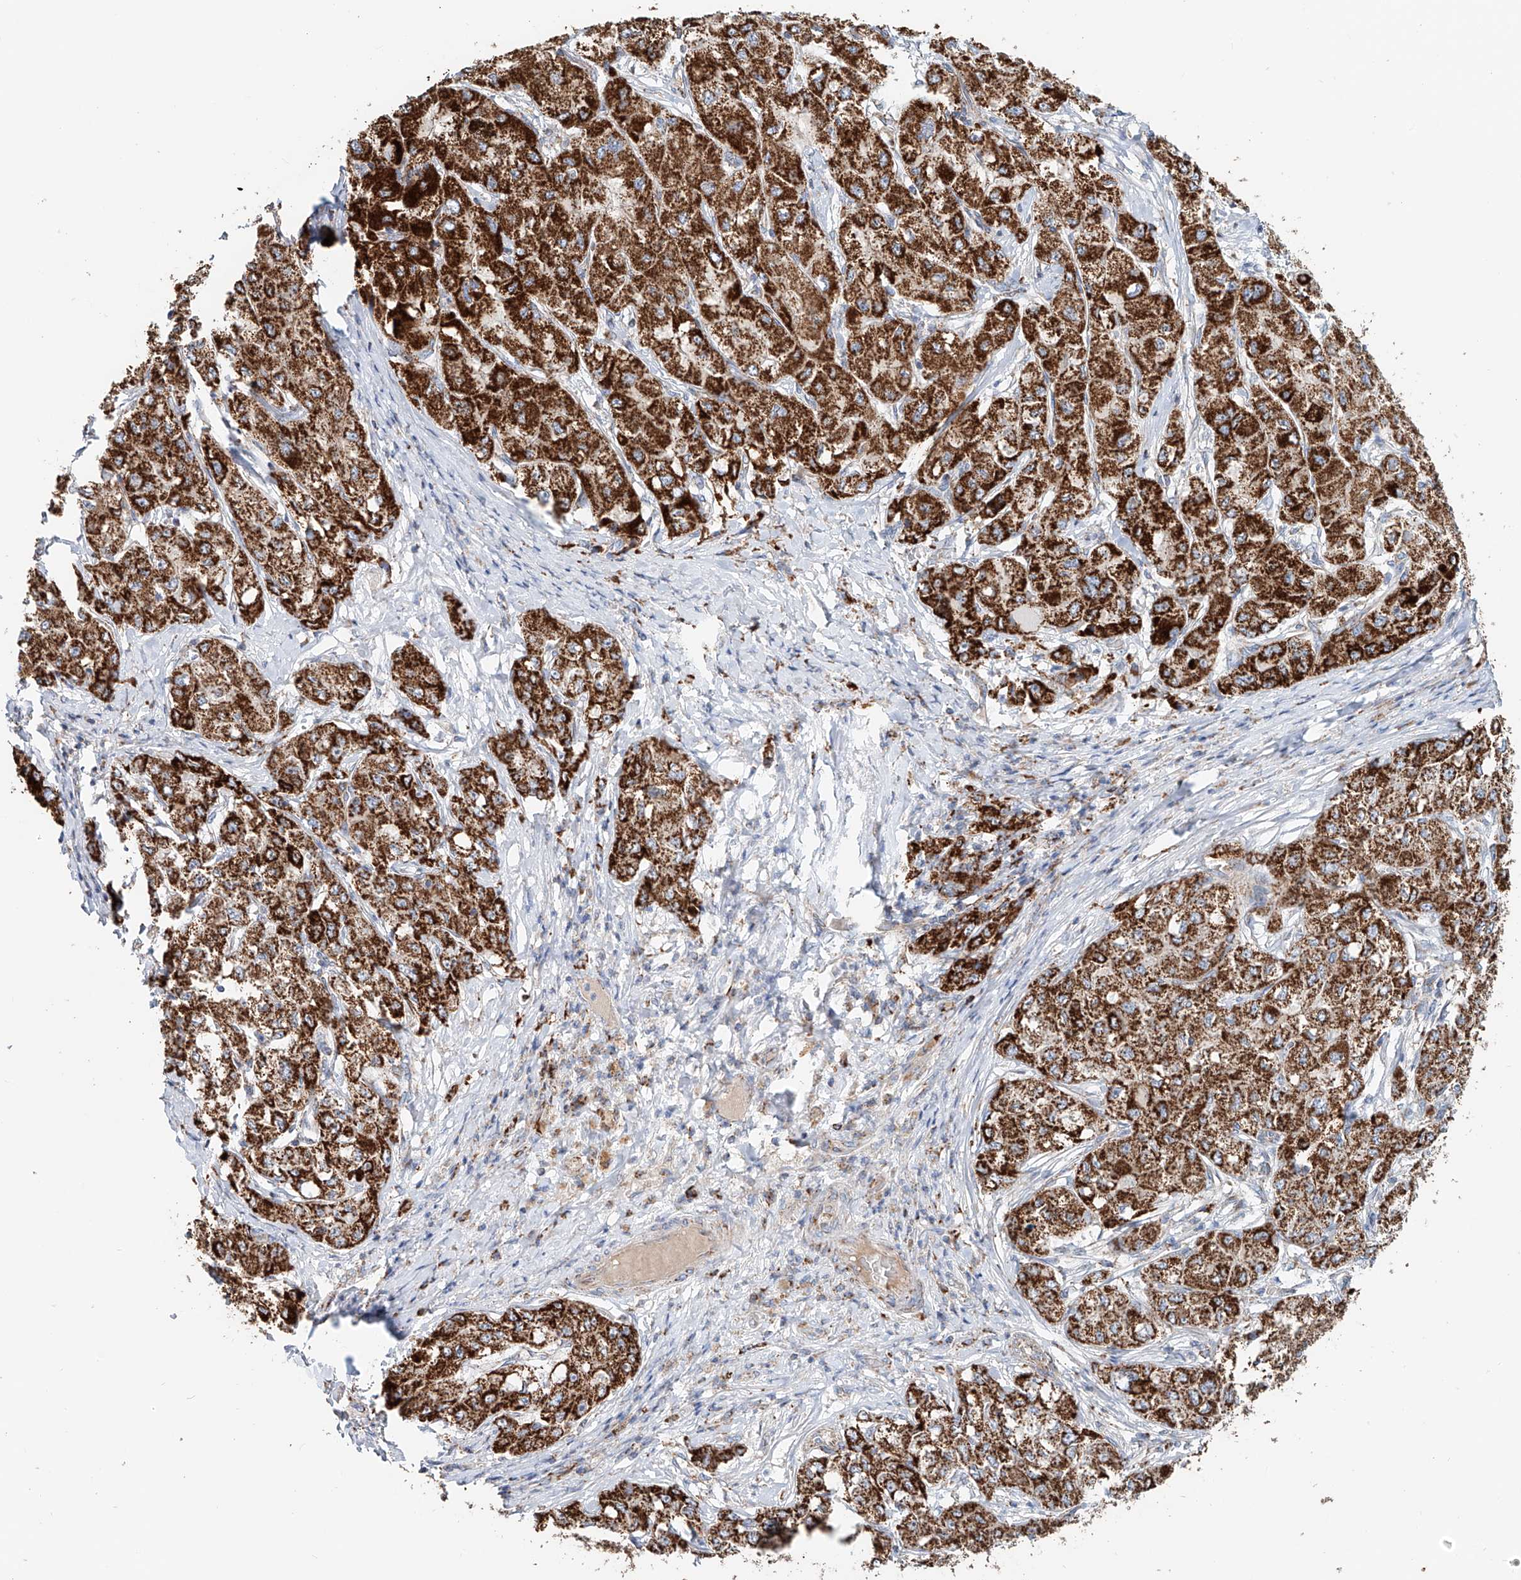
{"staining": {"intensity": "strong", "quantity": ">75%", "location": "cytoplasmic/membranous"}, "tissue": "liver cancer", "cell_type": "Tumor cells", "image_type": "cancer", "snomed": [{"axis": "morphology", "description": "Carcinoma, Hepatocellular, NOS"}, {"axis": "topography", "description": "Liver"}], "caption": "Strong cytoplasmic/membranous positivity for a protein is identified in about >75% of tumor cells of liver cancer (hepatocellular carcinoma) using immunohistochemistry (IHC).", "gene": "CARD10", "patient": {"sex": "male", "age": 80}}